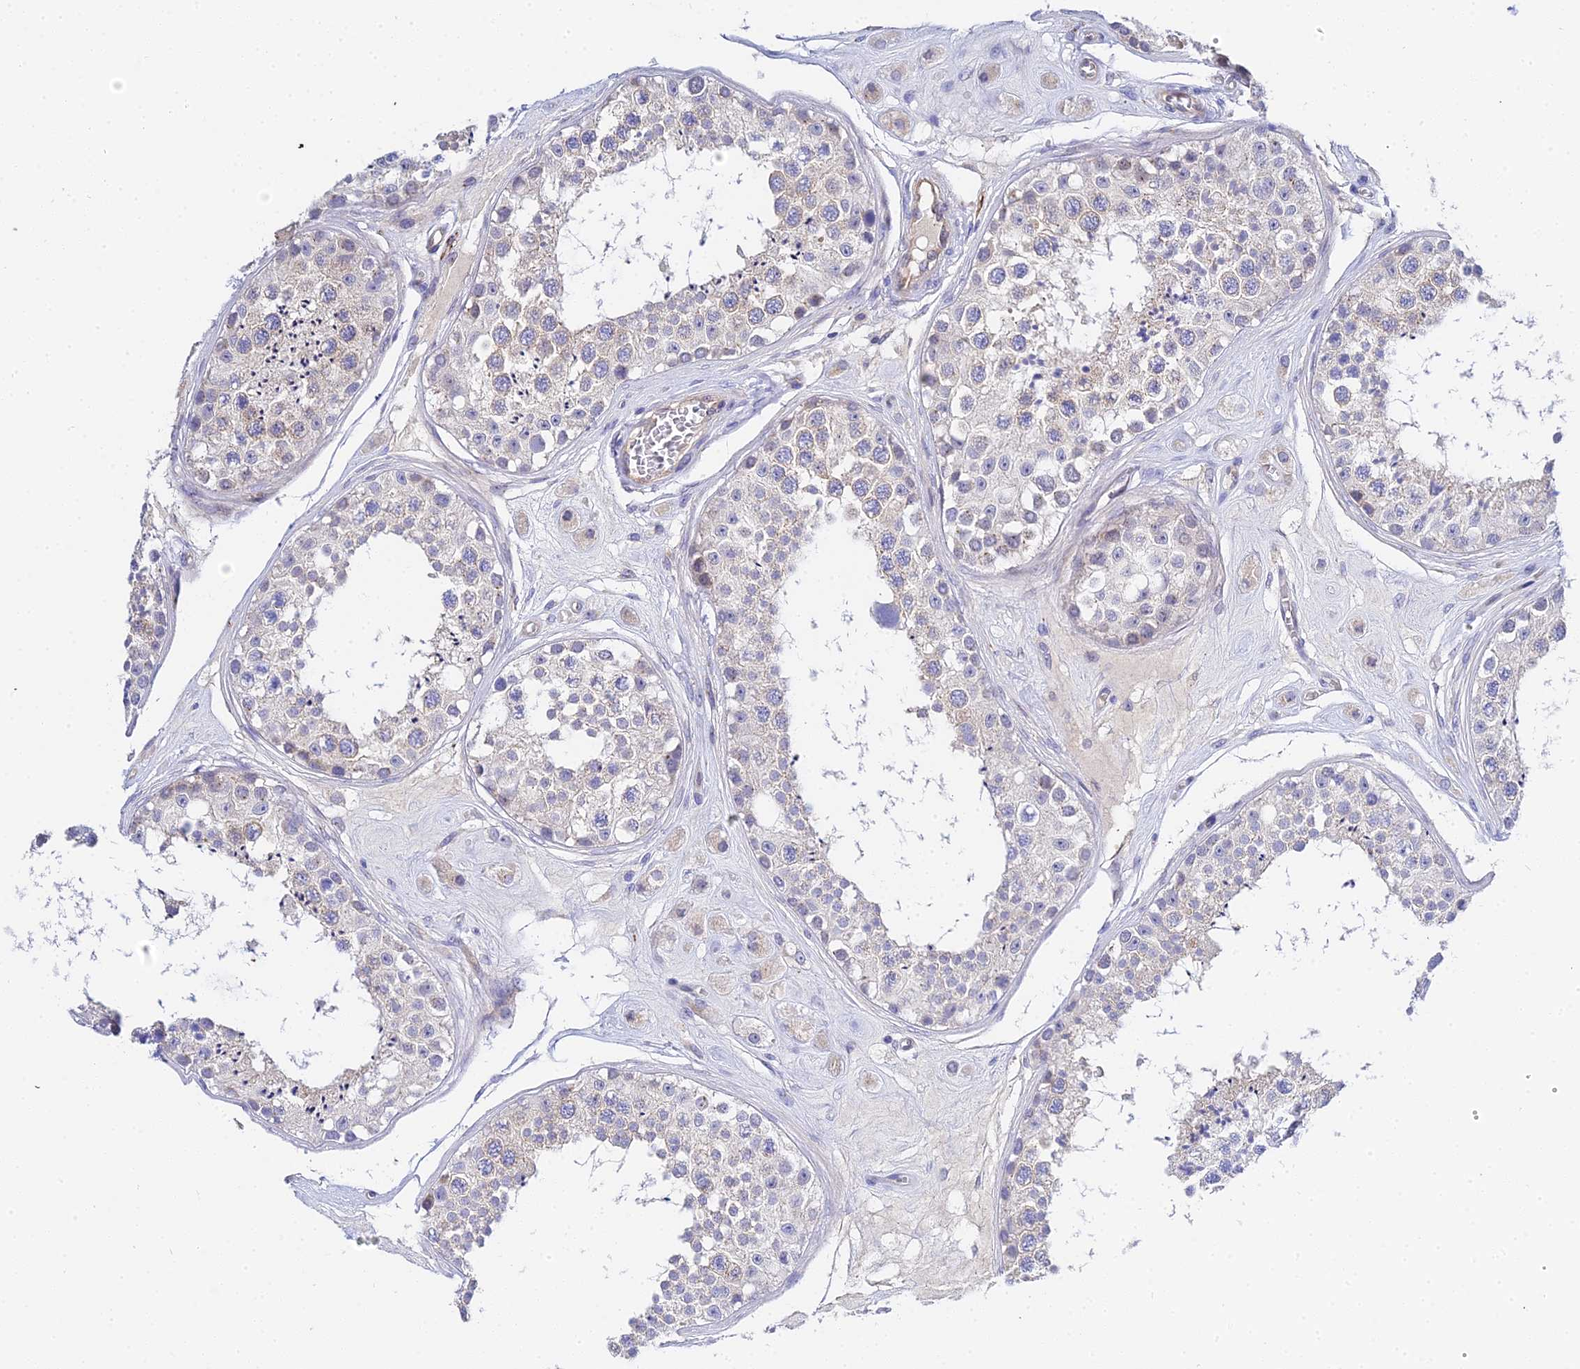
{"staining": {"intensity": "weak", "quantity": "<25%", "location": "cytoplasmic/membranous"}, "tissue": "testis", "cell_type": "Cells in seminiferous ducts", "image_type": "normal", "snomed": [{"axis": "morphology", "description": "Normal tissue, NOS"}, {"axis": "topography", "description": "Testis"}], "caption": "This micrograph is of benign testis stained with IHC to label a protein in brown with the nuclei are counter-stained blue. There is no staining in cells in seminiferous ducts.", "gene": "APOBEC3H", "patient": {"sex": "male", "age": 25}}